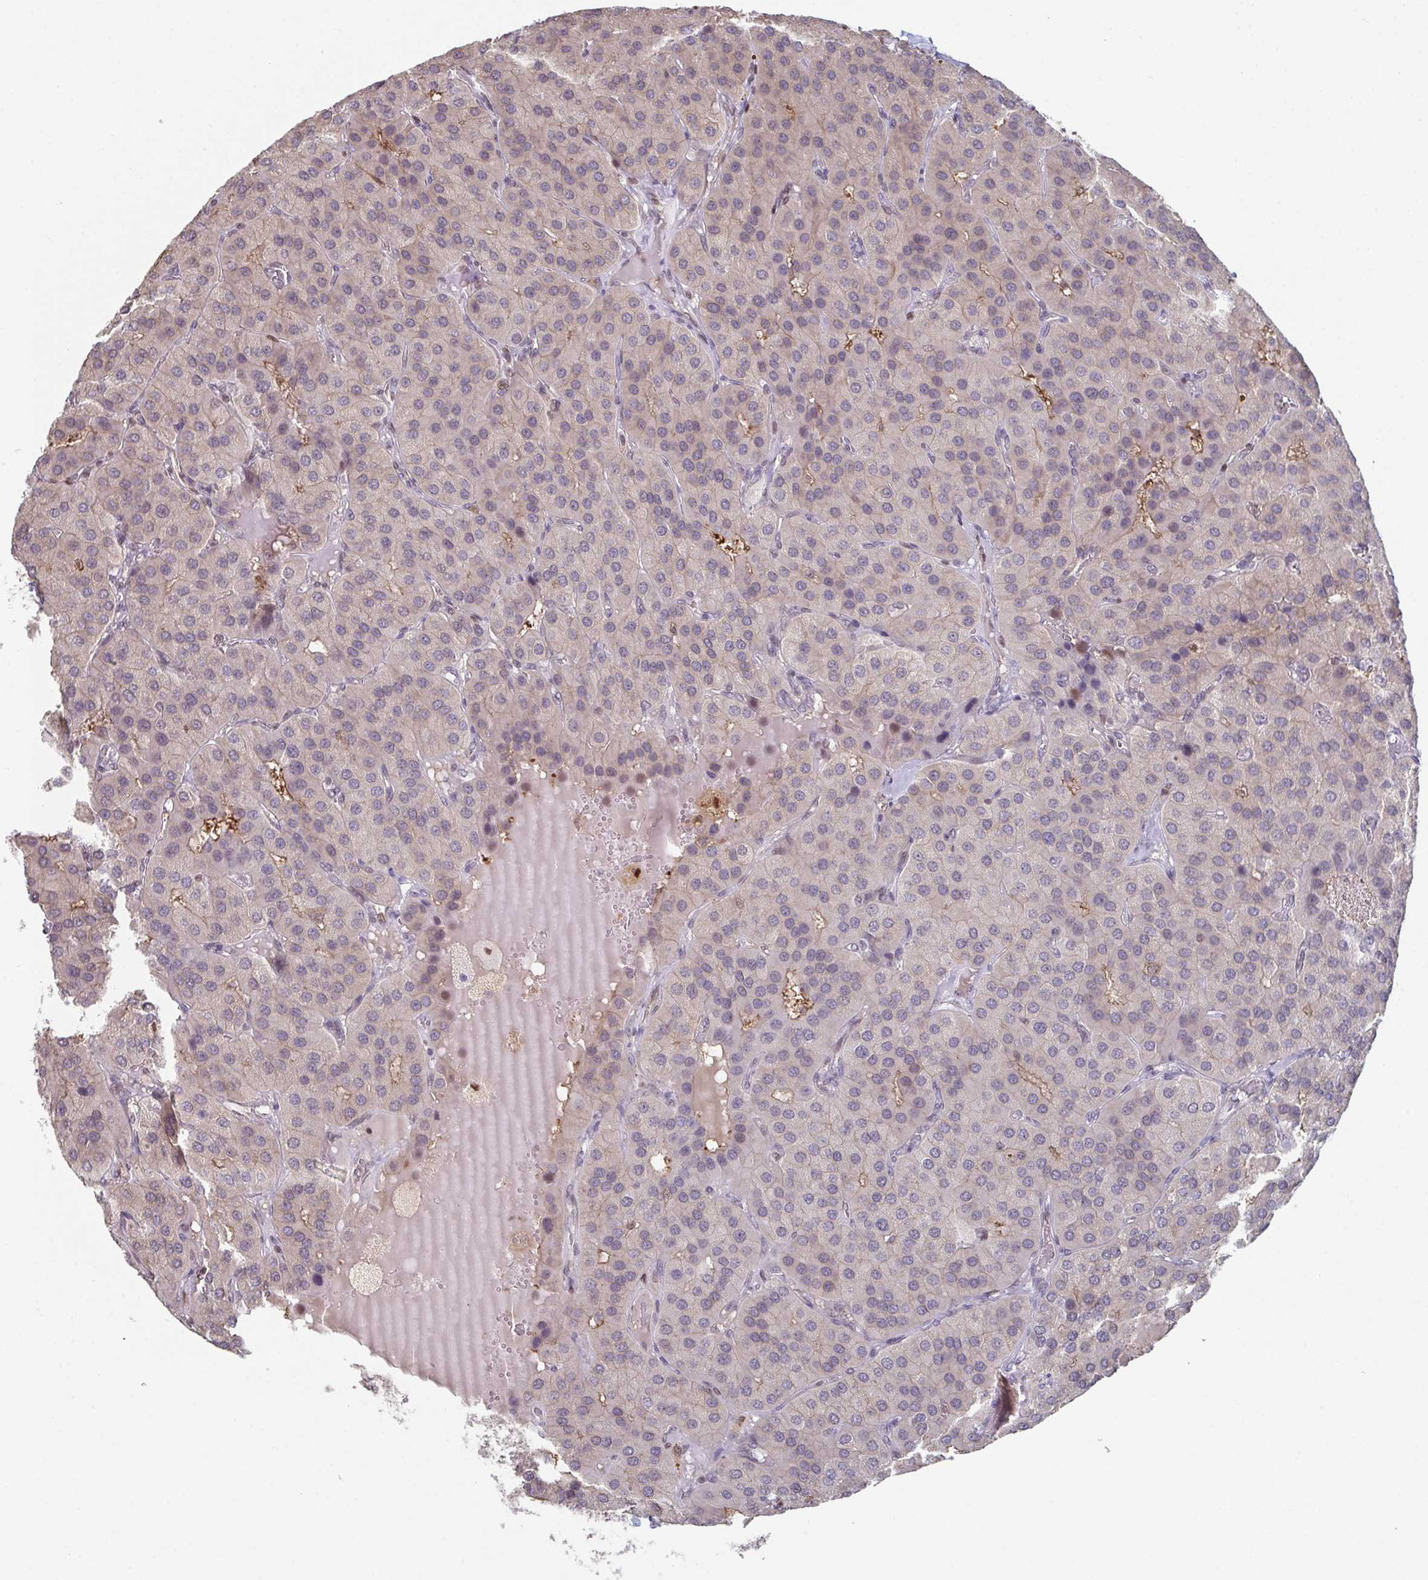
{"staining": {"intensity": "weak", "quantity": "25%-75%", "location": "cytoplasmic/membranous,nuclear"}, "tissue": "parathyroid gland", "cell_type": "Glandular cells", "image_type": "normal", "snomed": [{"axis": "morphology", "description": "Normal tissue, NOS"}, {"axis": "morphology", "description": "Adenoma, NOS"}, {"axis": "topography", "description": "Parathyroid gland"}], "caption": "Benign parathyroid gland demonstrates weak cytoplasmic/membranous,nuclear expression in approximately 25%-75% of glandular cells, visualized by immunohistochemistry.", "gene": "ACD", "patient": {"sex": "female", "age": 86}}